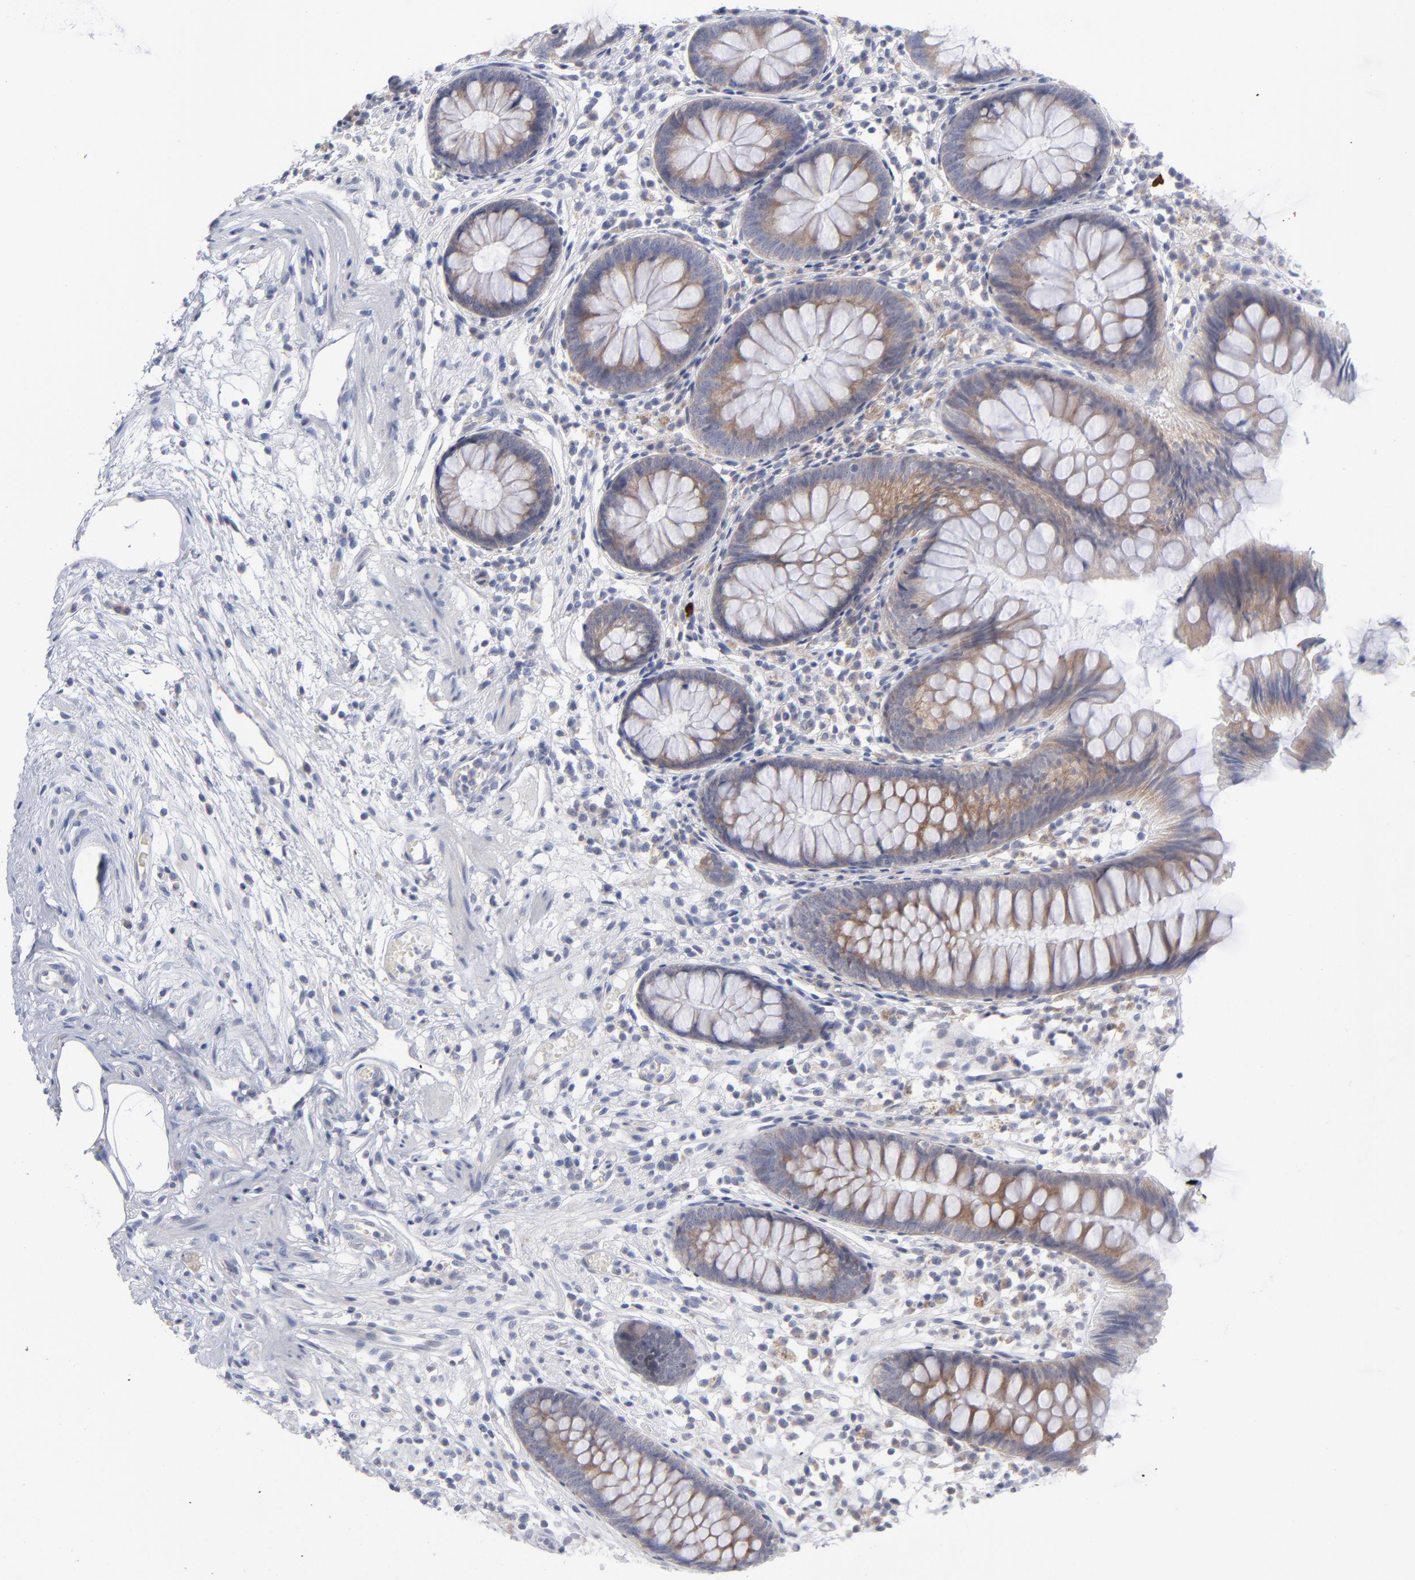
{"staining": {"intensity": "weak", "quantity": ">75%", "location": "cytoplasmic/membranous"}, "tissue": "appendix", "cell_type": "Glandular cells", "image_type": "normal", "snomed": [{"axis": "morphology", "description": "Normal tissue, NOS"}, {"axis": "topography", "description": "Appendix"}], "caption": "The micrograph reveals staining of unremarkable appendix, revealing weak cytoplasmic/membranous protein positivity (brown color) within glandular cells. The protein is stained brown, and the nuclei are stained in blue (DAB IHC with brightfield microscopy, high magnification).", "gene": "RPS24", "patient": {"sex": "male", "age": 38}}